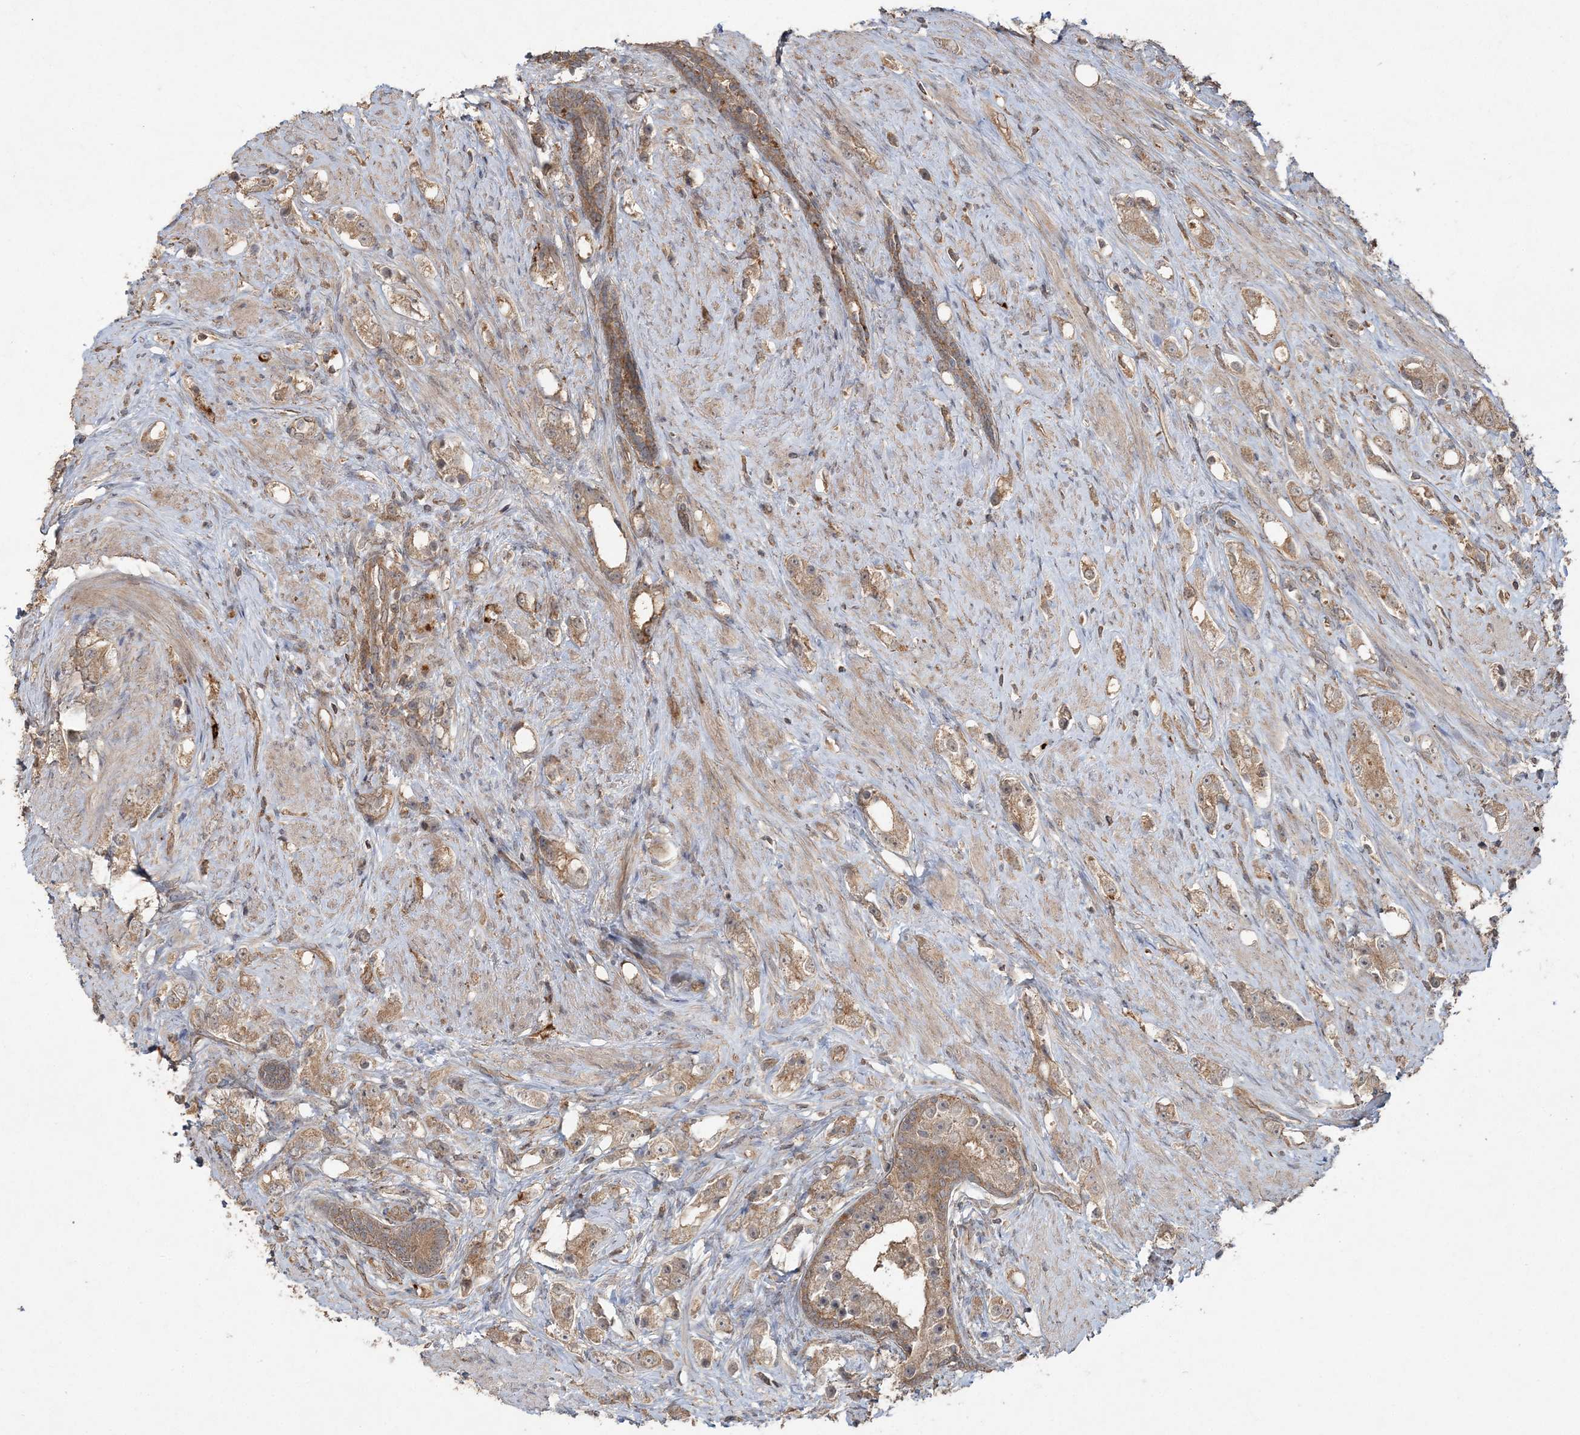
{"staining": {"intensity": "weak", "quantity": ">75%", "location": "cytoplasmic/membranous"}, "tissue": "prostate cancer", "cell_type": "Tumor cells", "image_type": "cancer", "snomed": [{"axis": "morphology", "description": "Adenocarcinoma, High grade"}, {"axis": "topography", "description": "Prostate"}], "caption": "This image shows IHC staining of adenocarcinoma (high-grade) (prostate), with low weak cytoplasmic/membranous staining in approximately >75% of tumor cells.", "gene": "SPRY1", "patient": {"sex": "male", "age": 63}}